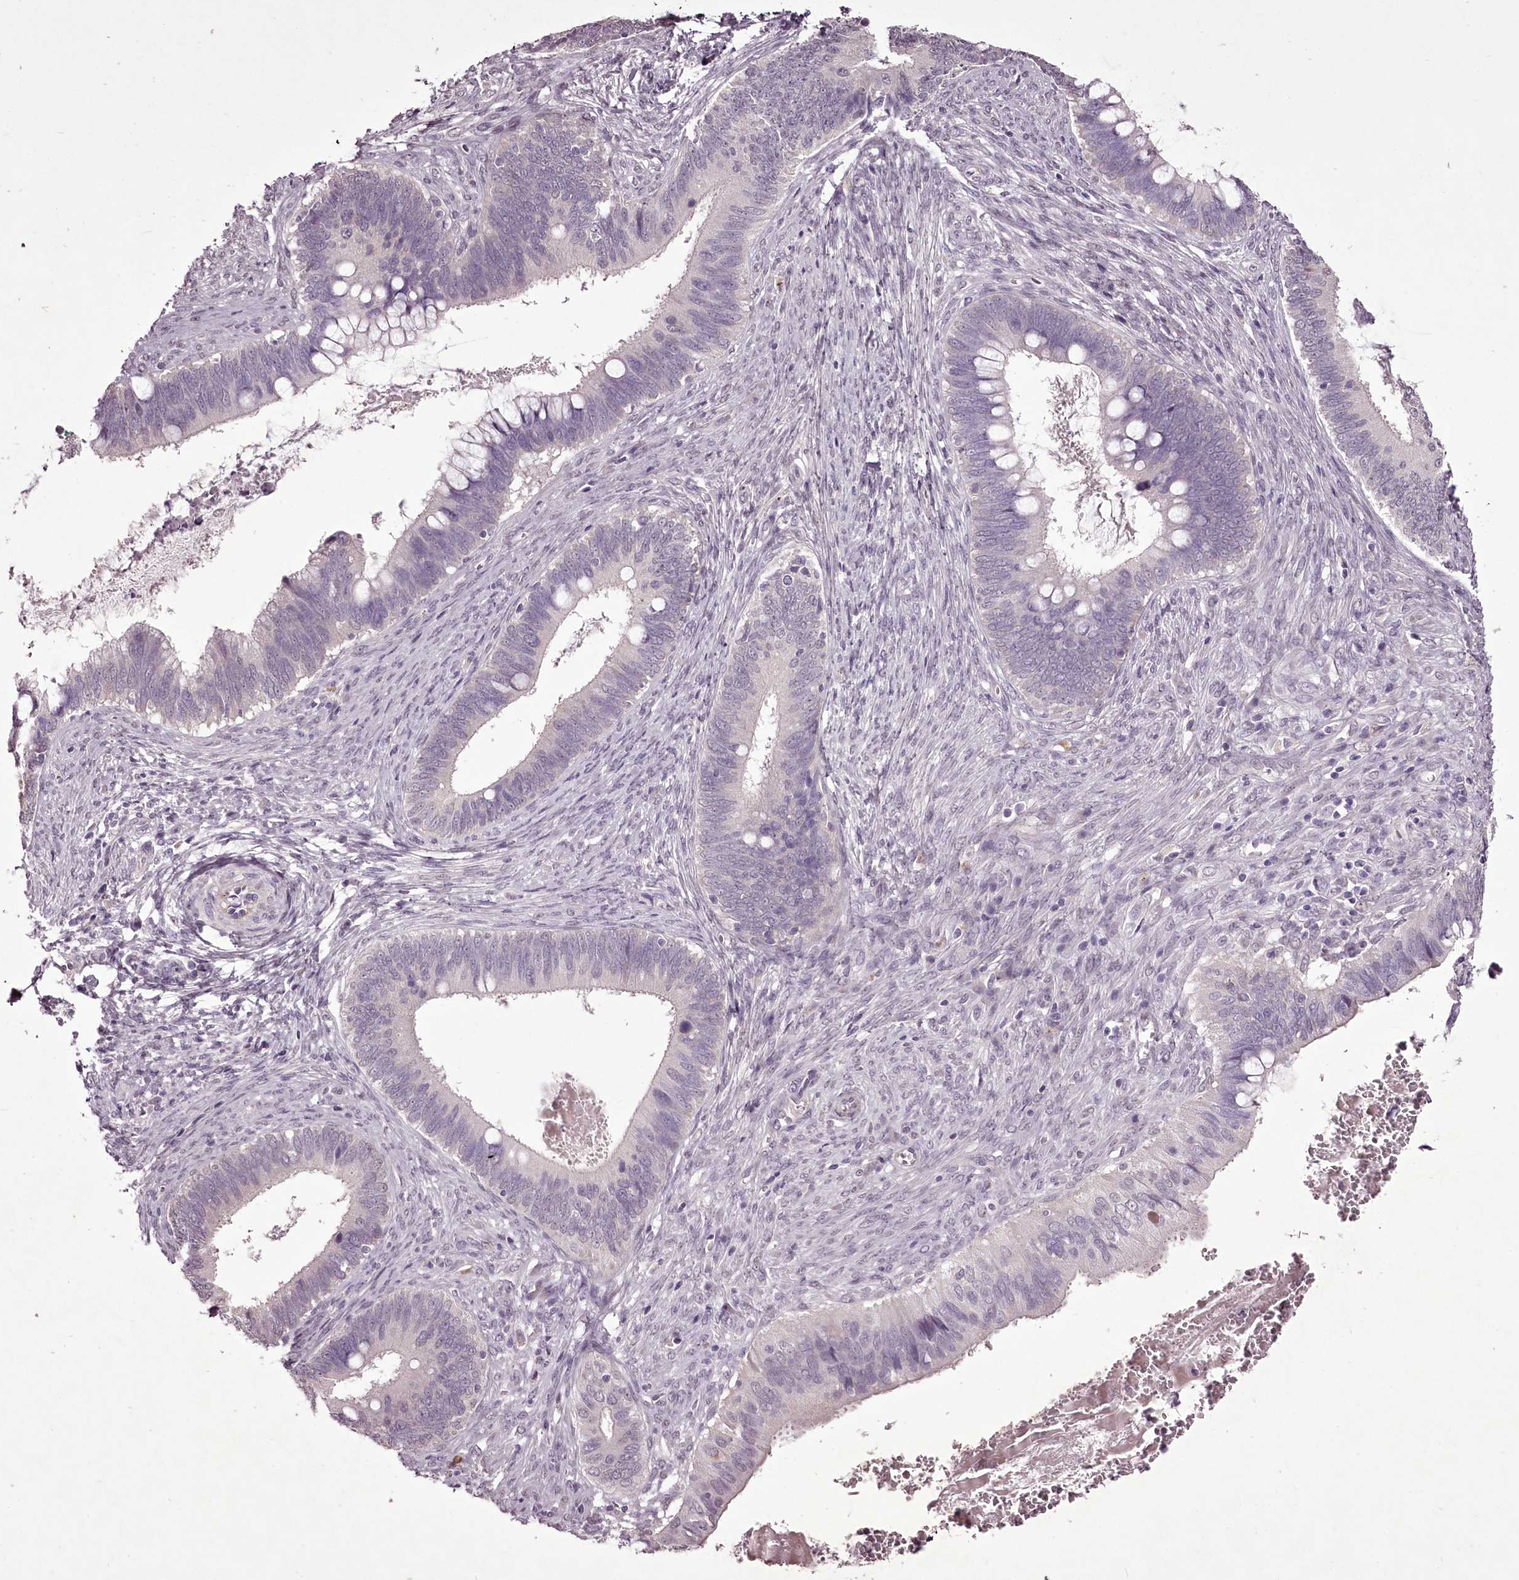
{"staining": {"intensity": "negative", "quantity": "none", "location": "none"}, "tissue": "cervical cancer", "cell_type": "Tumor cells", "image_type": "cancer", "snomed": [{"axis": "morphology", "description": "Adenocarcinoma, NOS"}, {"axis": "topography", "description": "Cervix"}], "caption": "Immunohistochemistry (IHC) histopathology image of neoplastic tissue: cervical adenocarcinoma stained with DAB exhibits no significant protein expression in tumor cells.", "gene": "C1orf56", "patient": {"sex": "female", "age": 42}}